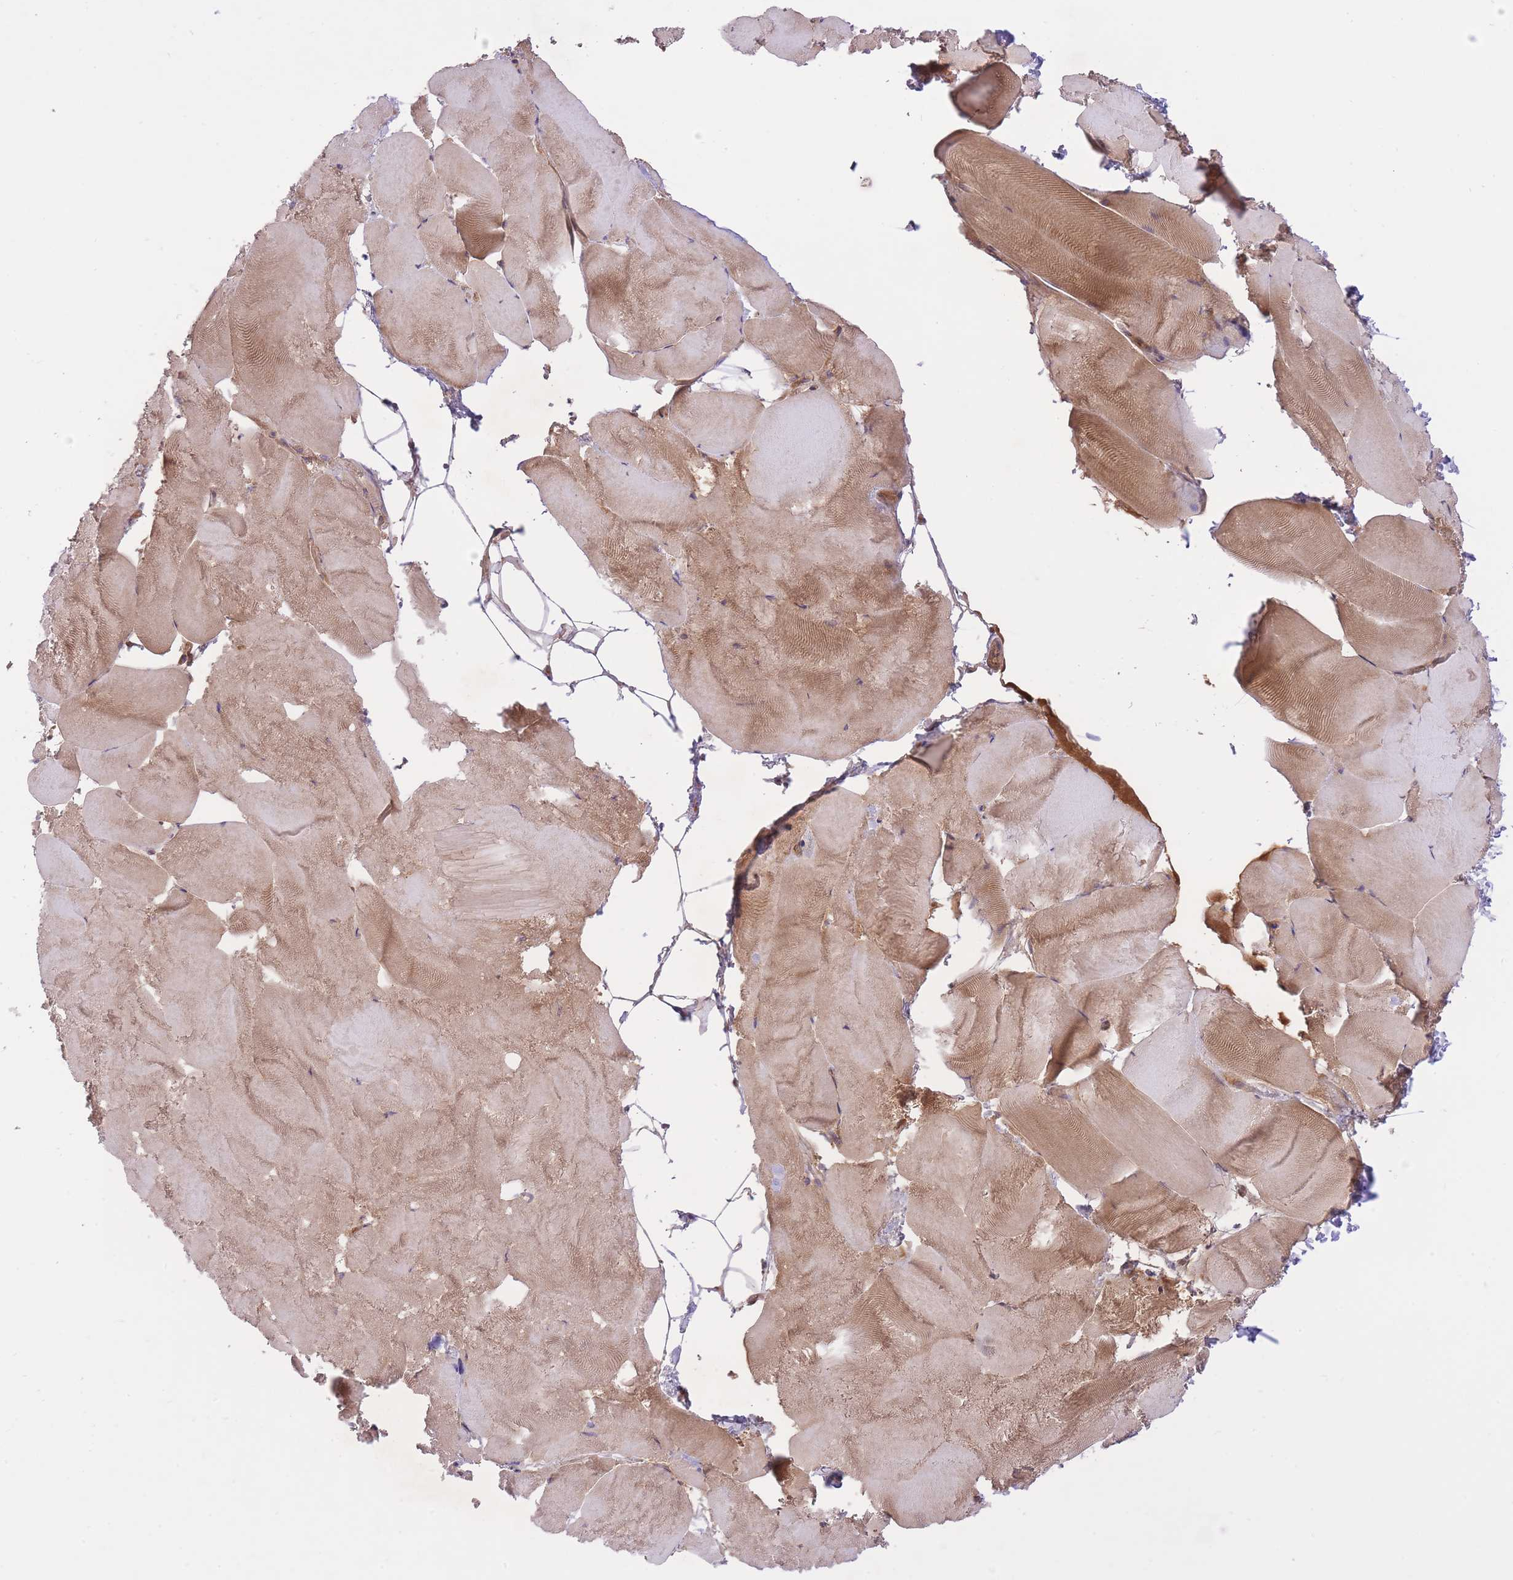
{"staining": {"intensity": "moderate", "quantity": "25%-75%", "location": "cytoplasmic/membranous"}, "tissue": "skeletal muscle", "cell_type": "Myocytes", "image_type": "normal", "snomed": [{"axis": "morphology", "description": "Normal tissue, NOS"}, {"axis": "topography", "description": "Skeletal muscle"}], "caption": "This micrograph demonstrates immunohistochemistry staining of unremarkable human skeletal muscle, with medium moderate cytoplasmic/membranous expression in about 25%-75% of myocytes.", "gene": "PREP", "patient": {"sex": "female", "age": 64}}